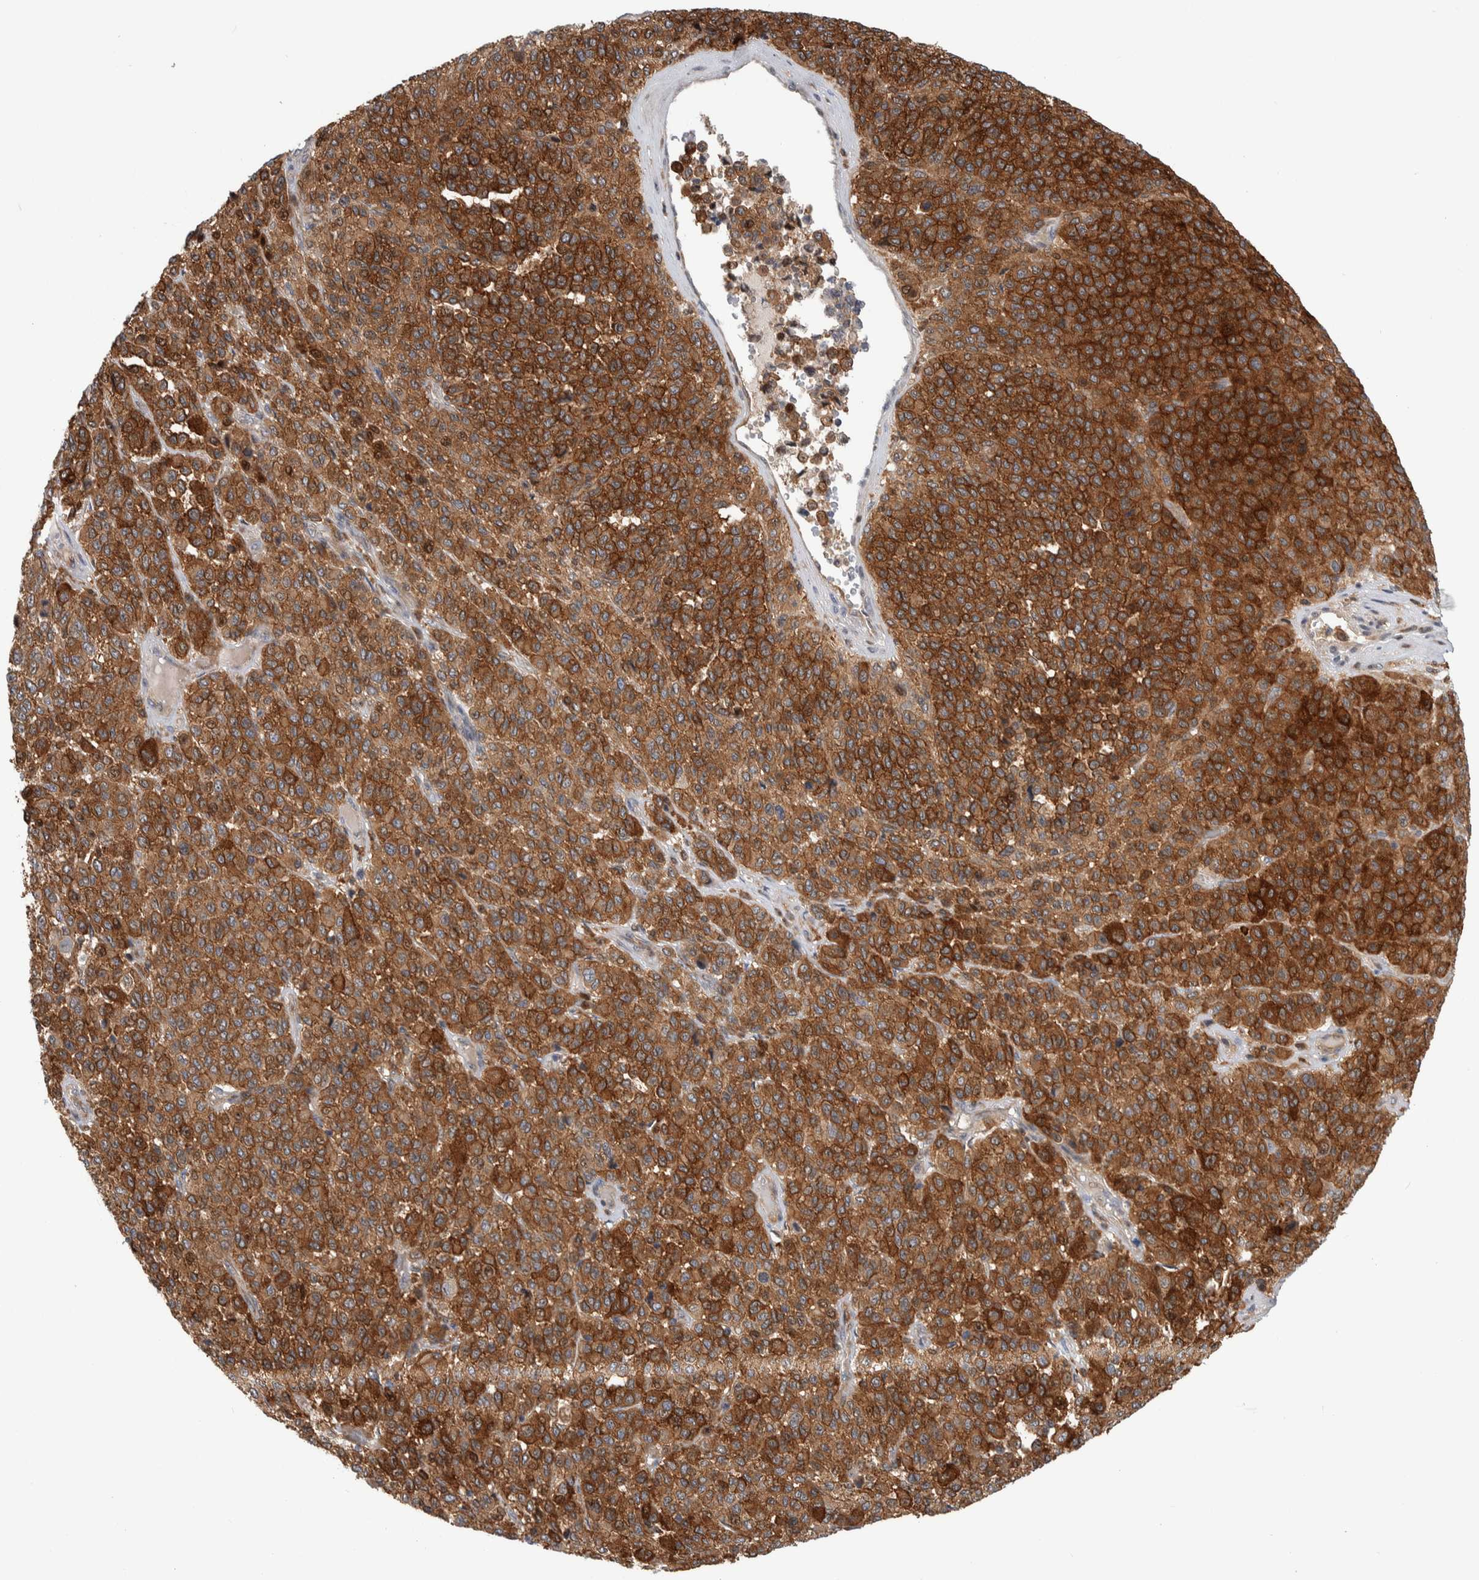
{"staining": {"intensity": "strong", "quantity": ">75%", "location": "cytoplasmic/membranous"}, "tissue": "melanoma", "cell_type": "Tumor cells", "image_type": "cancer", "snomed": [{"axis": "morphology", "description": "Malignant melanoma, Metastatic site"}, {"axis": "topography", "description": "Pancreas"}], "caption": "Protein analysis of malignant melanoma (metastatic site) tissue displays strong cytoplasmic/membranous staining in about >75% of tumor cells.", "gene": "MSL1", "patient": {"sex": "female", "age": 30}}